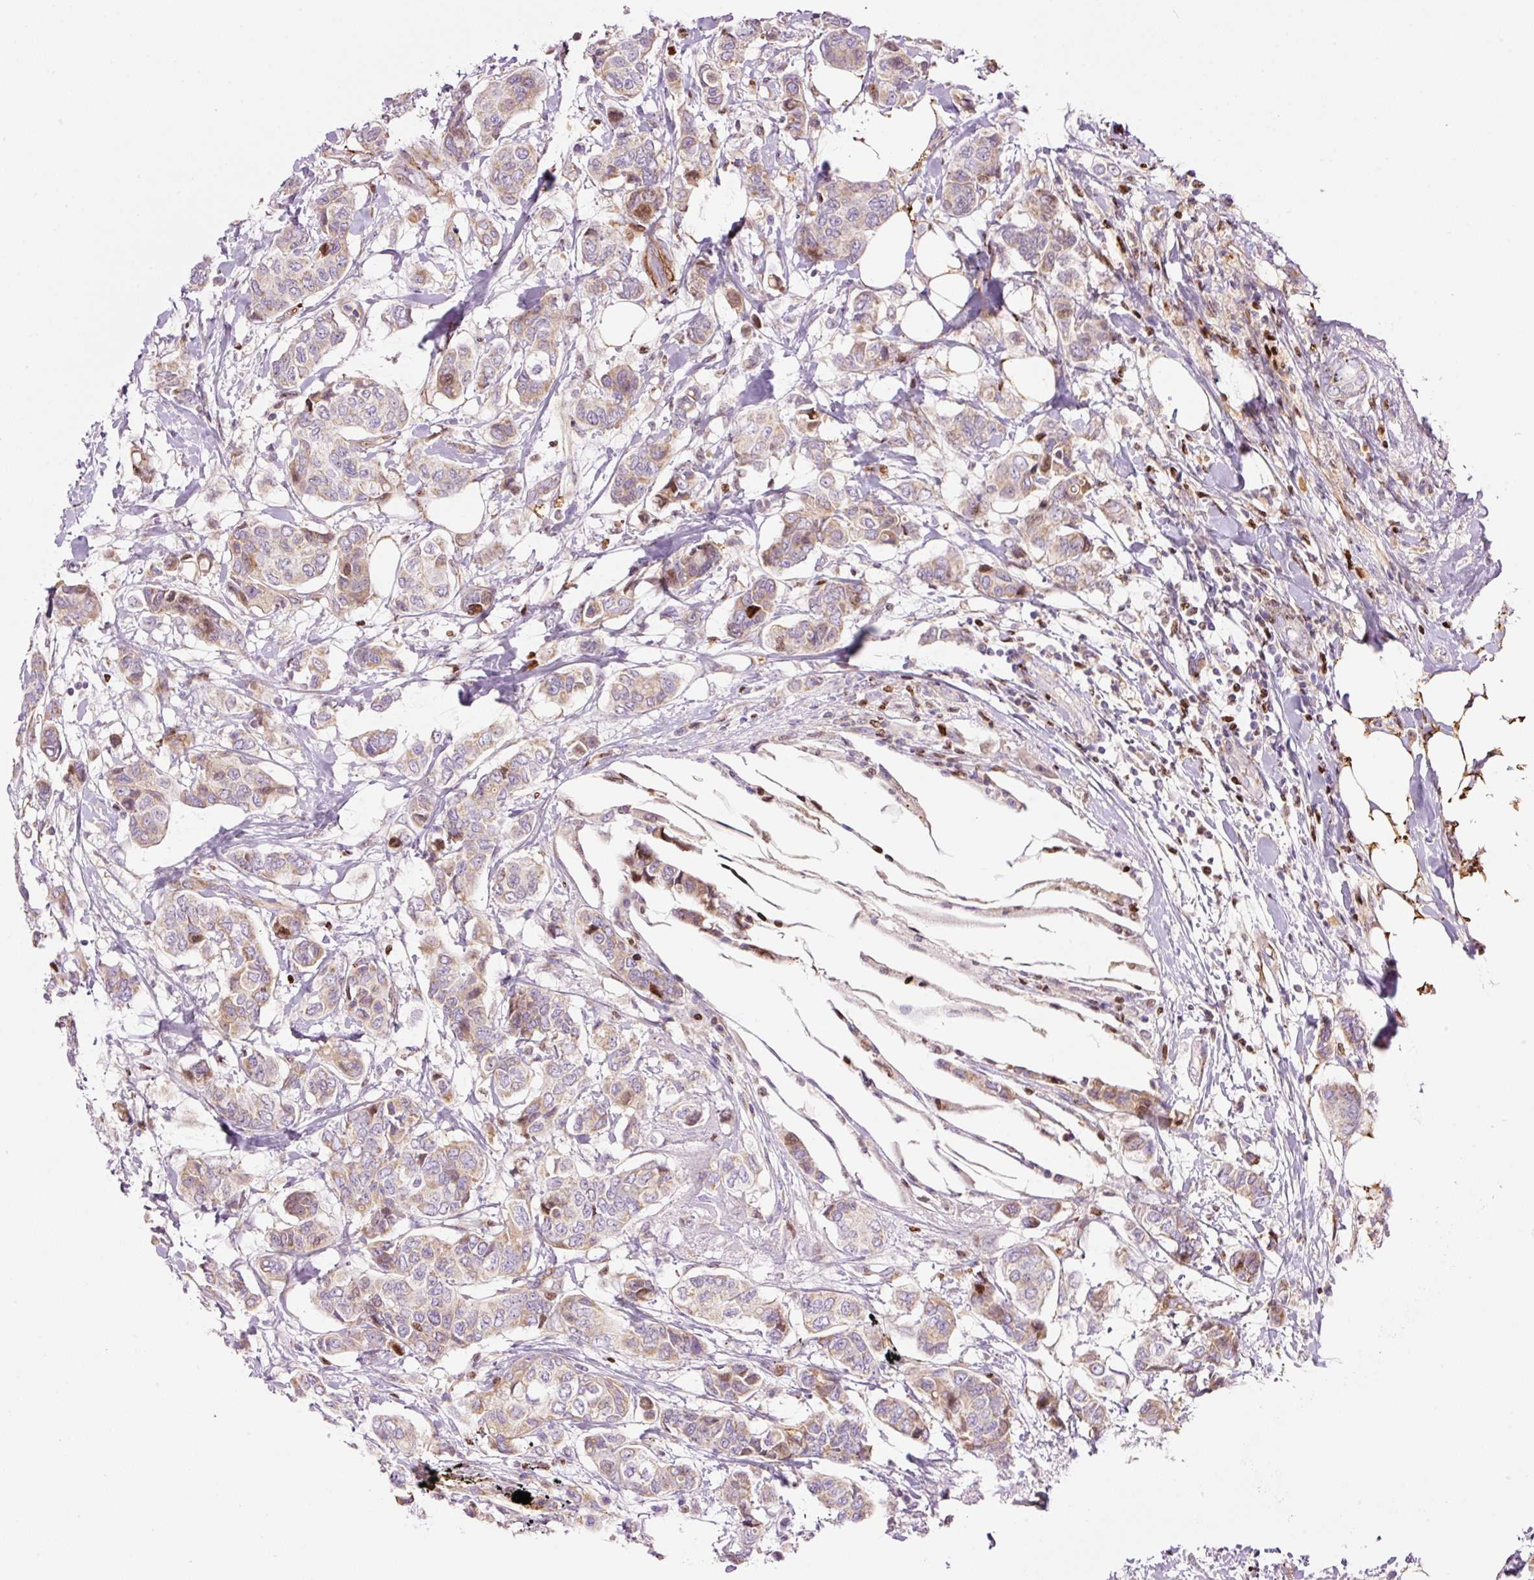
{"staining": {"intensity": "weak", "quantity": "25%-75%", "location": "cytoplasmic/membranous"}, "tissue": "breast cancer", "cell_type": "Tumor cells", "image_type": "cancer", "snomed": [{"axis": "morphology", "description": "Lobular carcinoma"}, {"axis": "topography", "description": "Breast"}], "caption": "Immunohistochemical staining of breast cancer (lobular carcinoma) exhibits weak cytoplasmic/membranous protein staining in about 25%-75% of tumor cells.", "gene": "TMEM8B", "patient": {"sex": "female", "age": 51}}